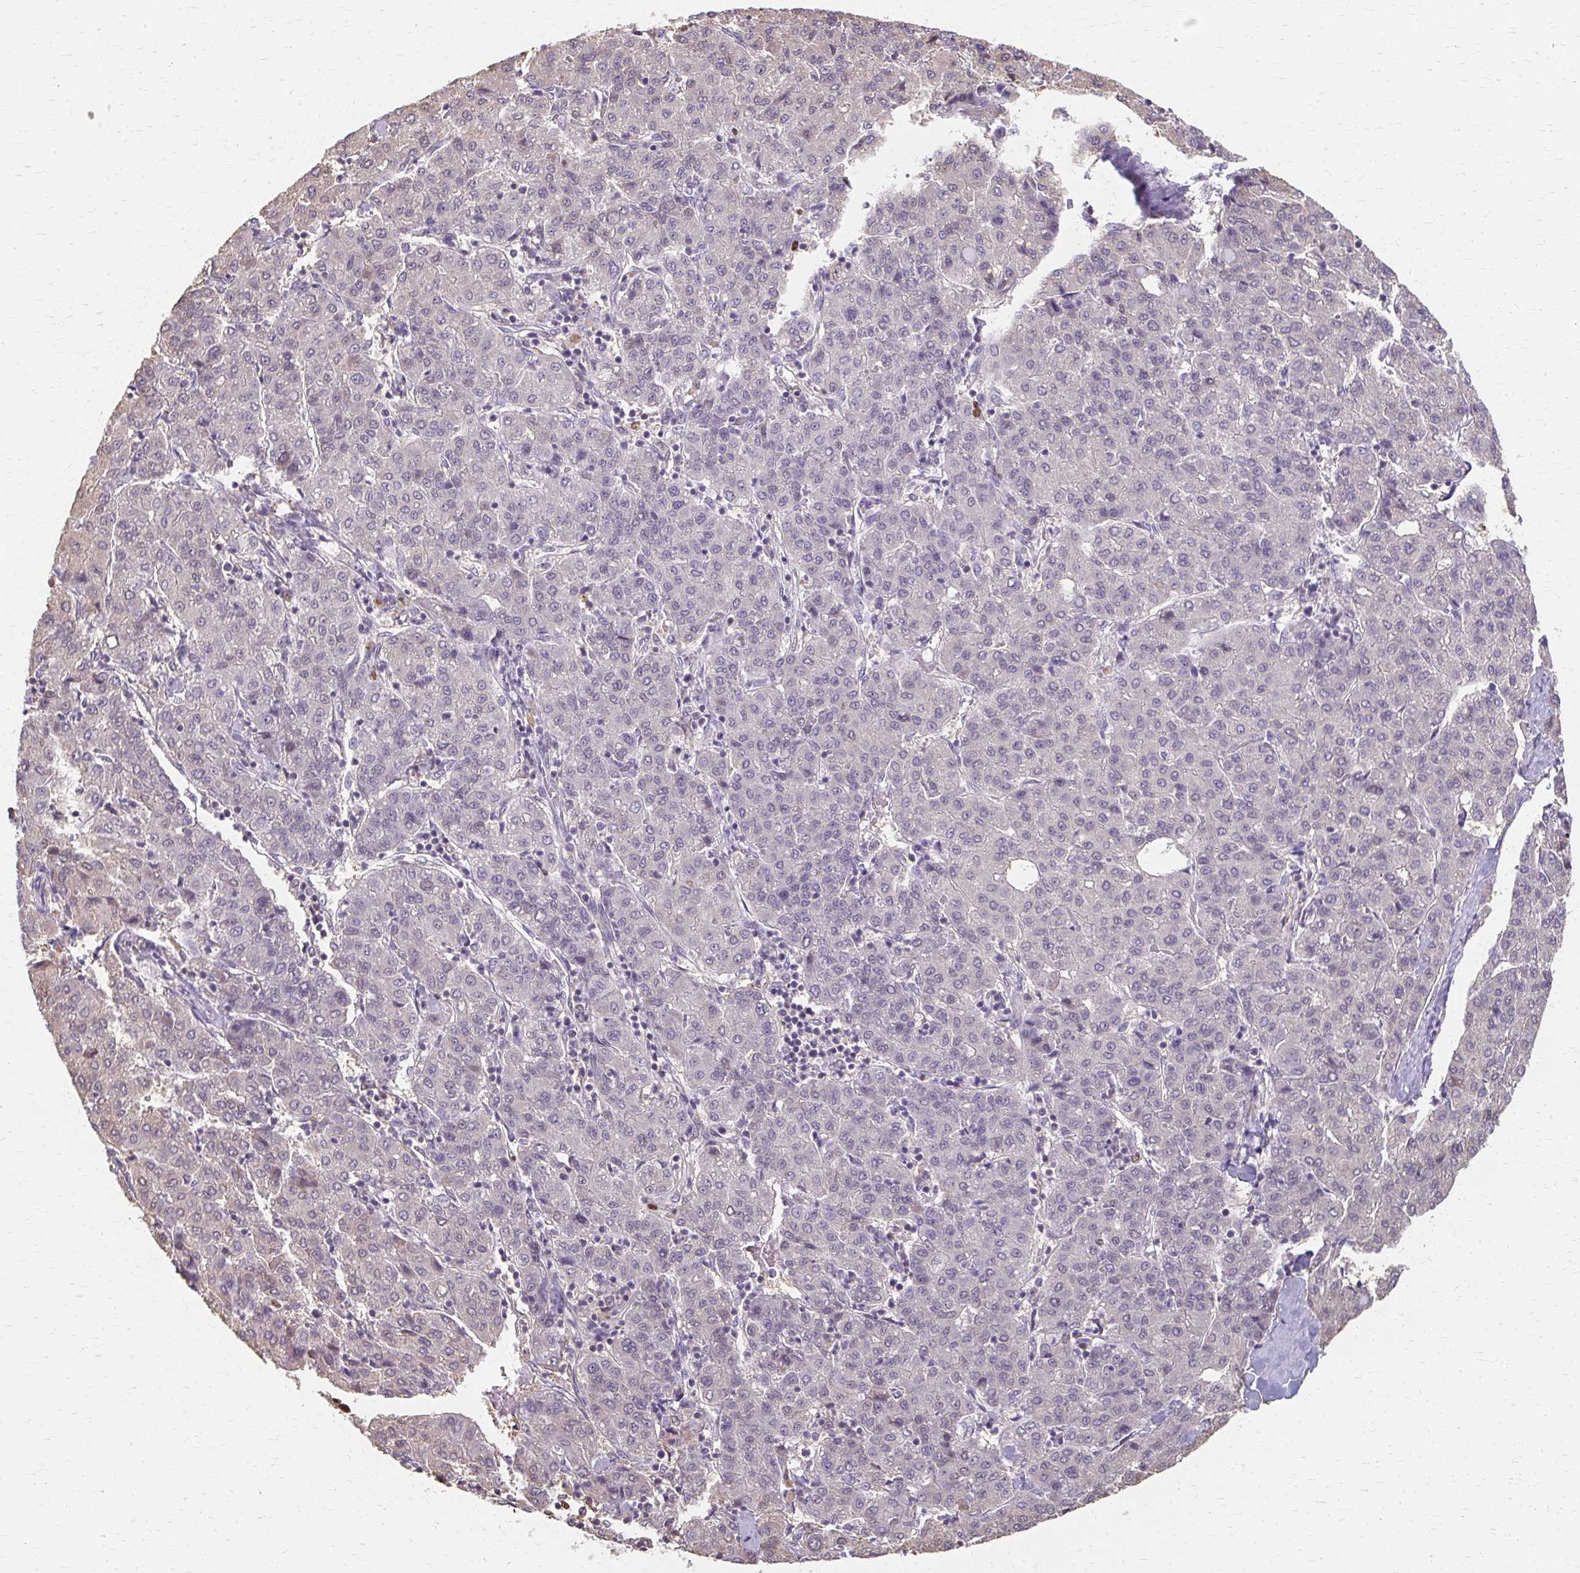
{"staining": {"intensity": "negative", "quantity": "none", "location": "none"}, "tissue": "liver cancer", "cell_type": "Tumor cells", "image_type": "cancer", "snomed": [{"axis": "morphology", "description": "Carcinoma, Hepatocellular, NOS"}, {"axis": "topography", "description": "Liver"}], "caption": "Human liver cancer stained for a protein using immunohistochemistry (IHC) shows no staining in tumor cells.", "gene": "RABGAP1L", "patient": {"sex": "male", "age": 65}}